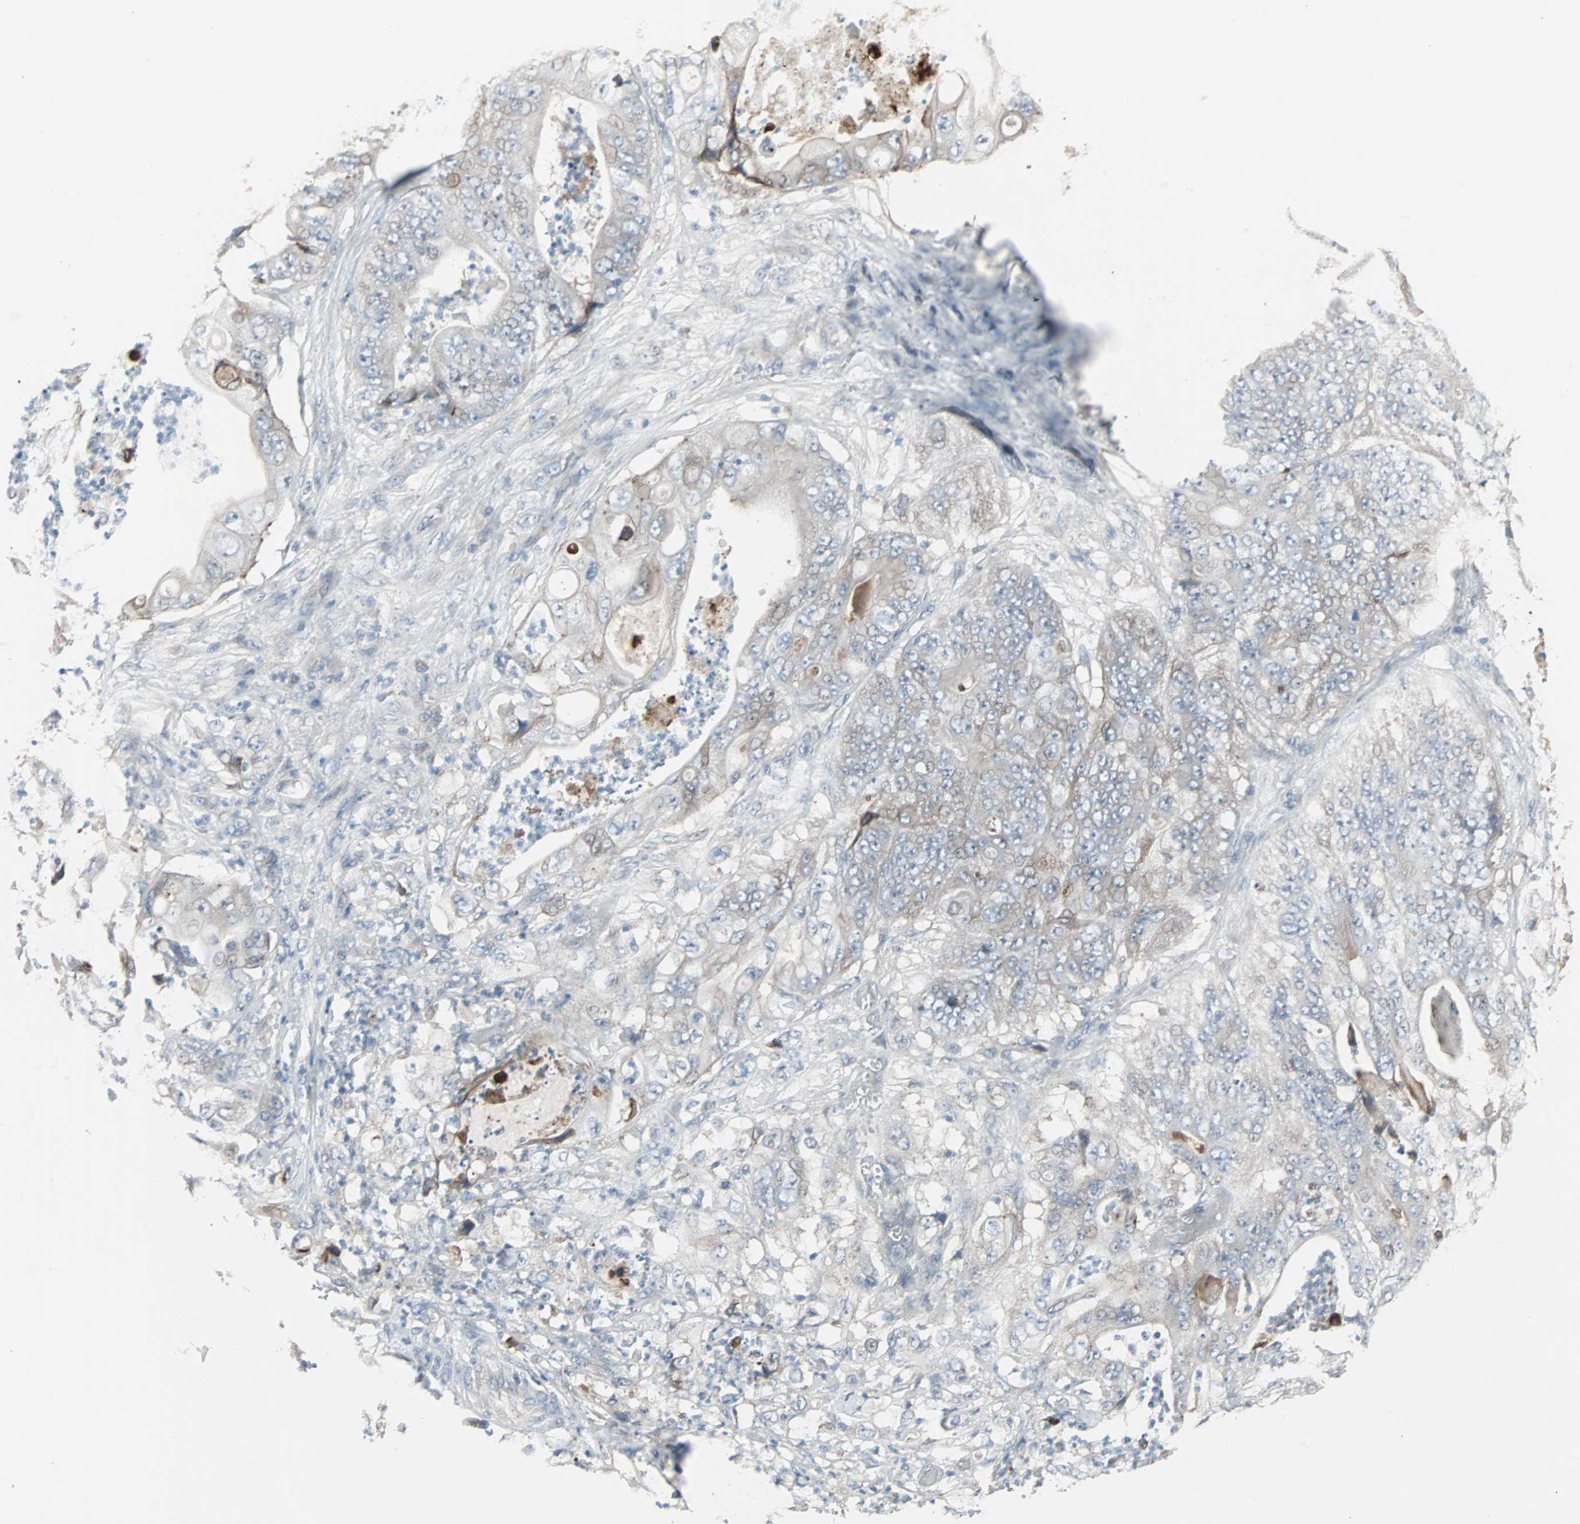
{"staining": {"intensity": "weak", "quantity": "25%-75%", "location": "cytoplasmic/membranous"}, "tissue": "stomach cancer", "cell_type": "Tumor cells", "image_type": "cancer", "snomed": [{"axis": "morphology", "description": "Adenocarcinoma, NOS"}, {"axis": "topography", "description": "Stomach"}], "caption": "This is an image of IHC staining of stomach adenocarcinoma, which shows weak positivity in the cytoplasmic/membranous of tumor cells.", "gene": "ZSCAN32", "patient": {"sex": "female", "age": 73}}